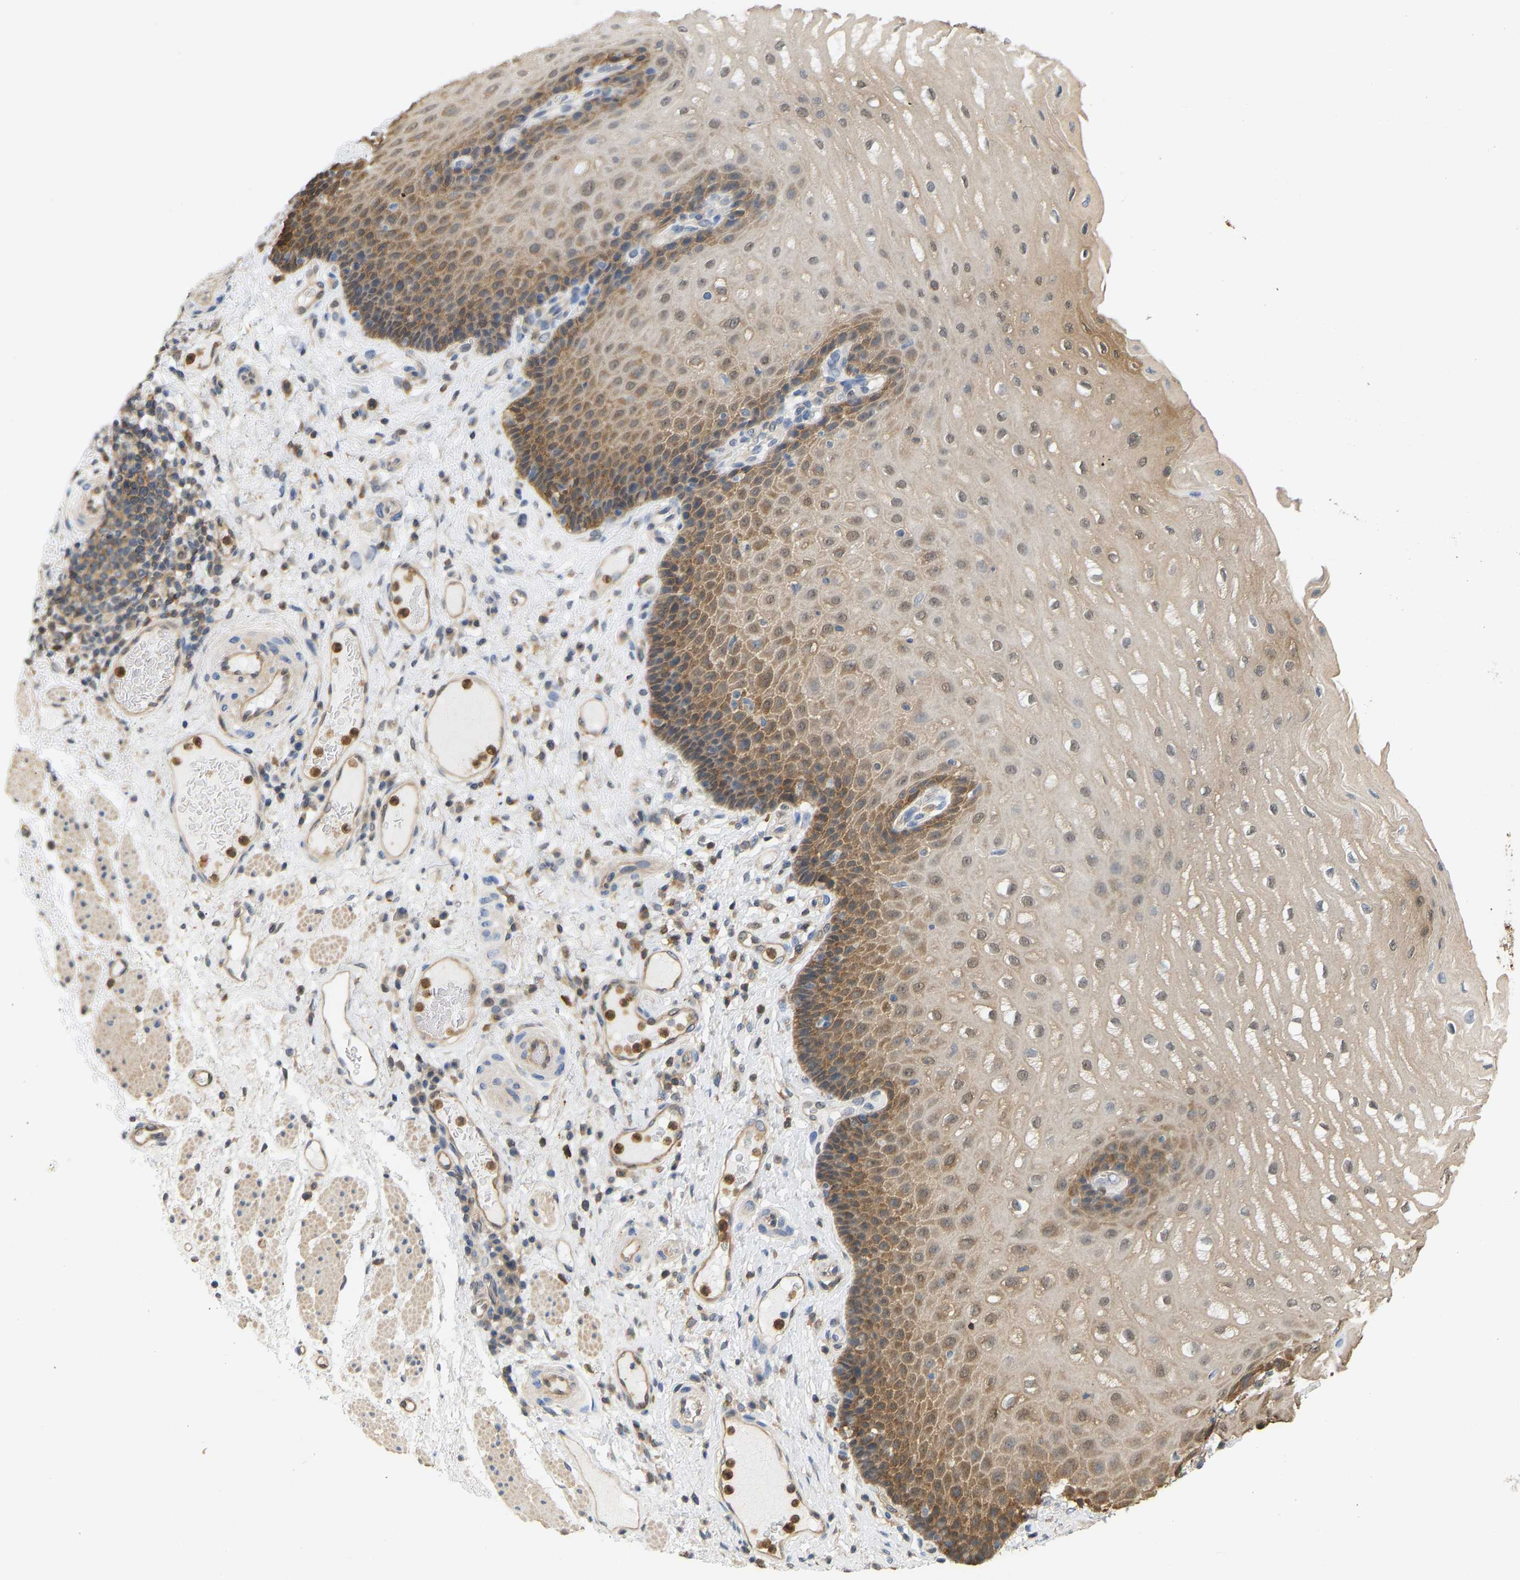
{"staining": {"intensity": "moderate", "quantity": ">75%", "location": "cytoplasmic/membranous"}, "tissue": "esophagus", "cell_type": "Squamous epithelial cells", "image_type": "normal", "snomed": [{"axis": "morphology", "description": "Normal tissue, NOS"}, {"axis": "topography", "description": "Esophagus"}], "caption": "The micrograph shows immunohistochemical staining of unremarkable esophagus. There is moderate cytoplasmic/membranous expression is appreciated in approximately >75% of squamous epithelial cells.", "gene": "ENO1", "patient": {"sex": "male", "age": 54}}